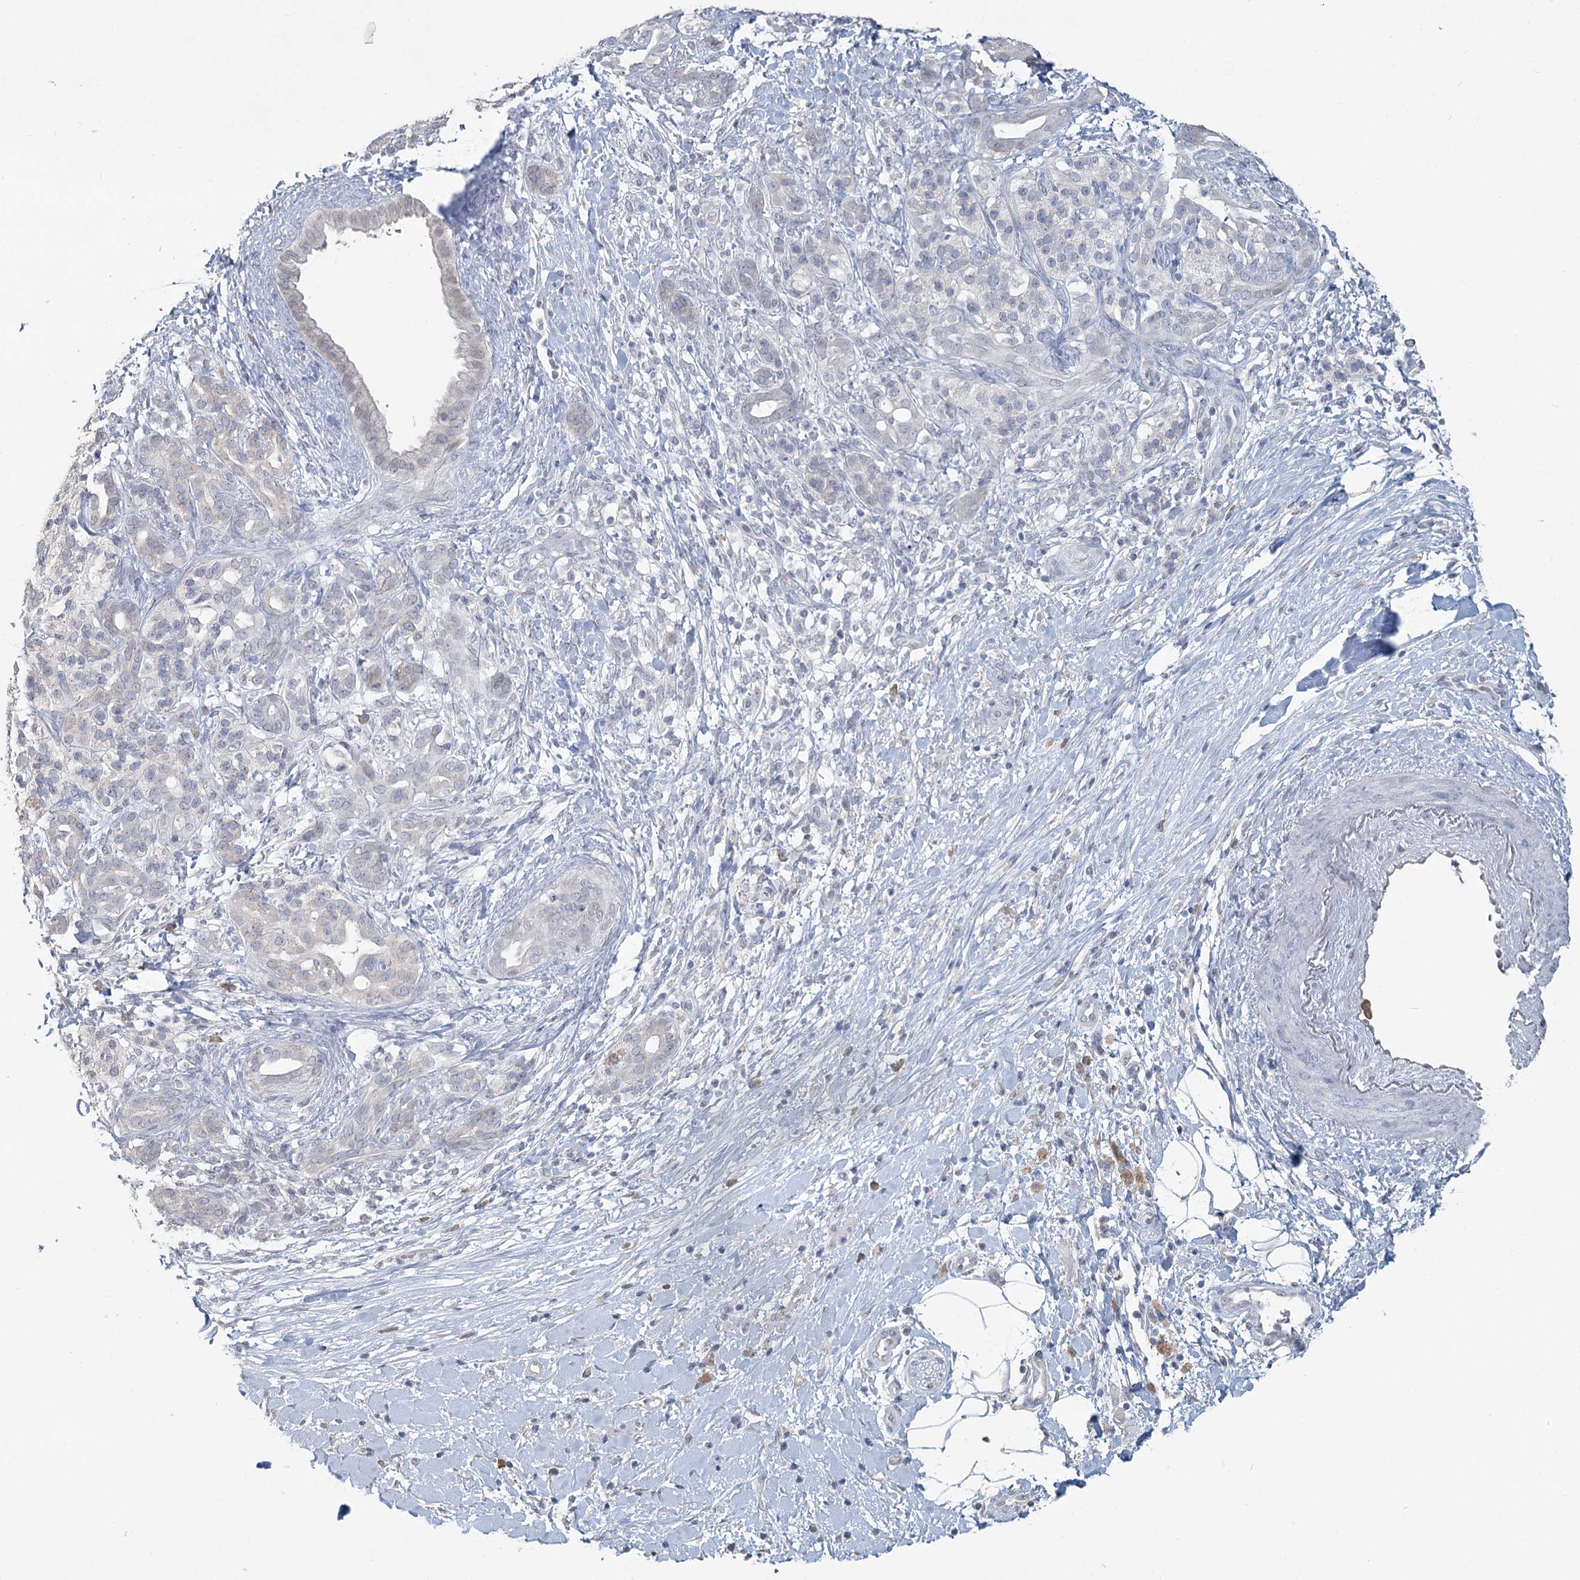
{"staining": {"intensity": "negative", "quantity": "none", "location": "none"}, "tissue": "pancreatic cancer", "cell_type": "Tumor cells", "image_type": "cancer", "snomed": [{"axis": "morphology", "description": "Adenocarcinoma, NOS"}, {"axis": "topography", "description": "Pancreas"}], "caption": "High magnification brightfield microscopy of adenocarcinoma (pancreatic) stained with DAB (brown) and counterstained with hematoxylin (blue): tumor cells show no significant expression.", "gene": "SLC9A3", "patient": {"sex": "male", "age": 58}}